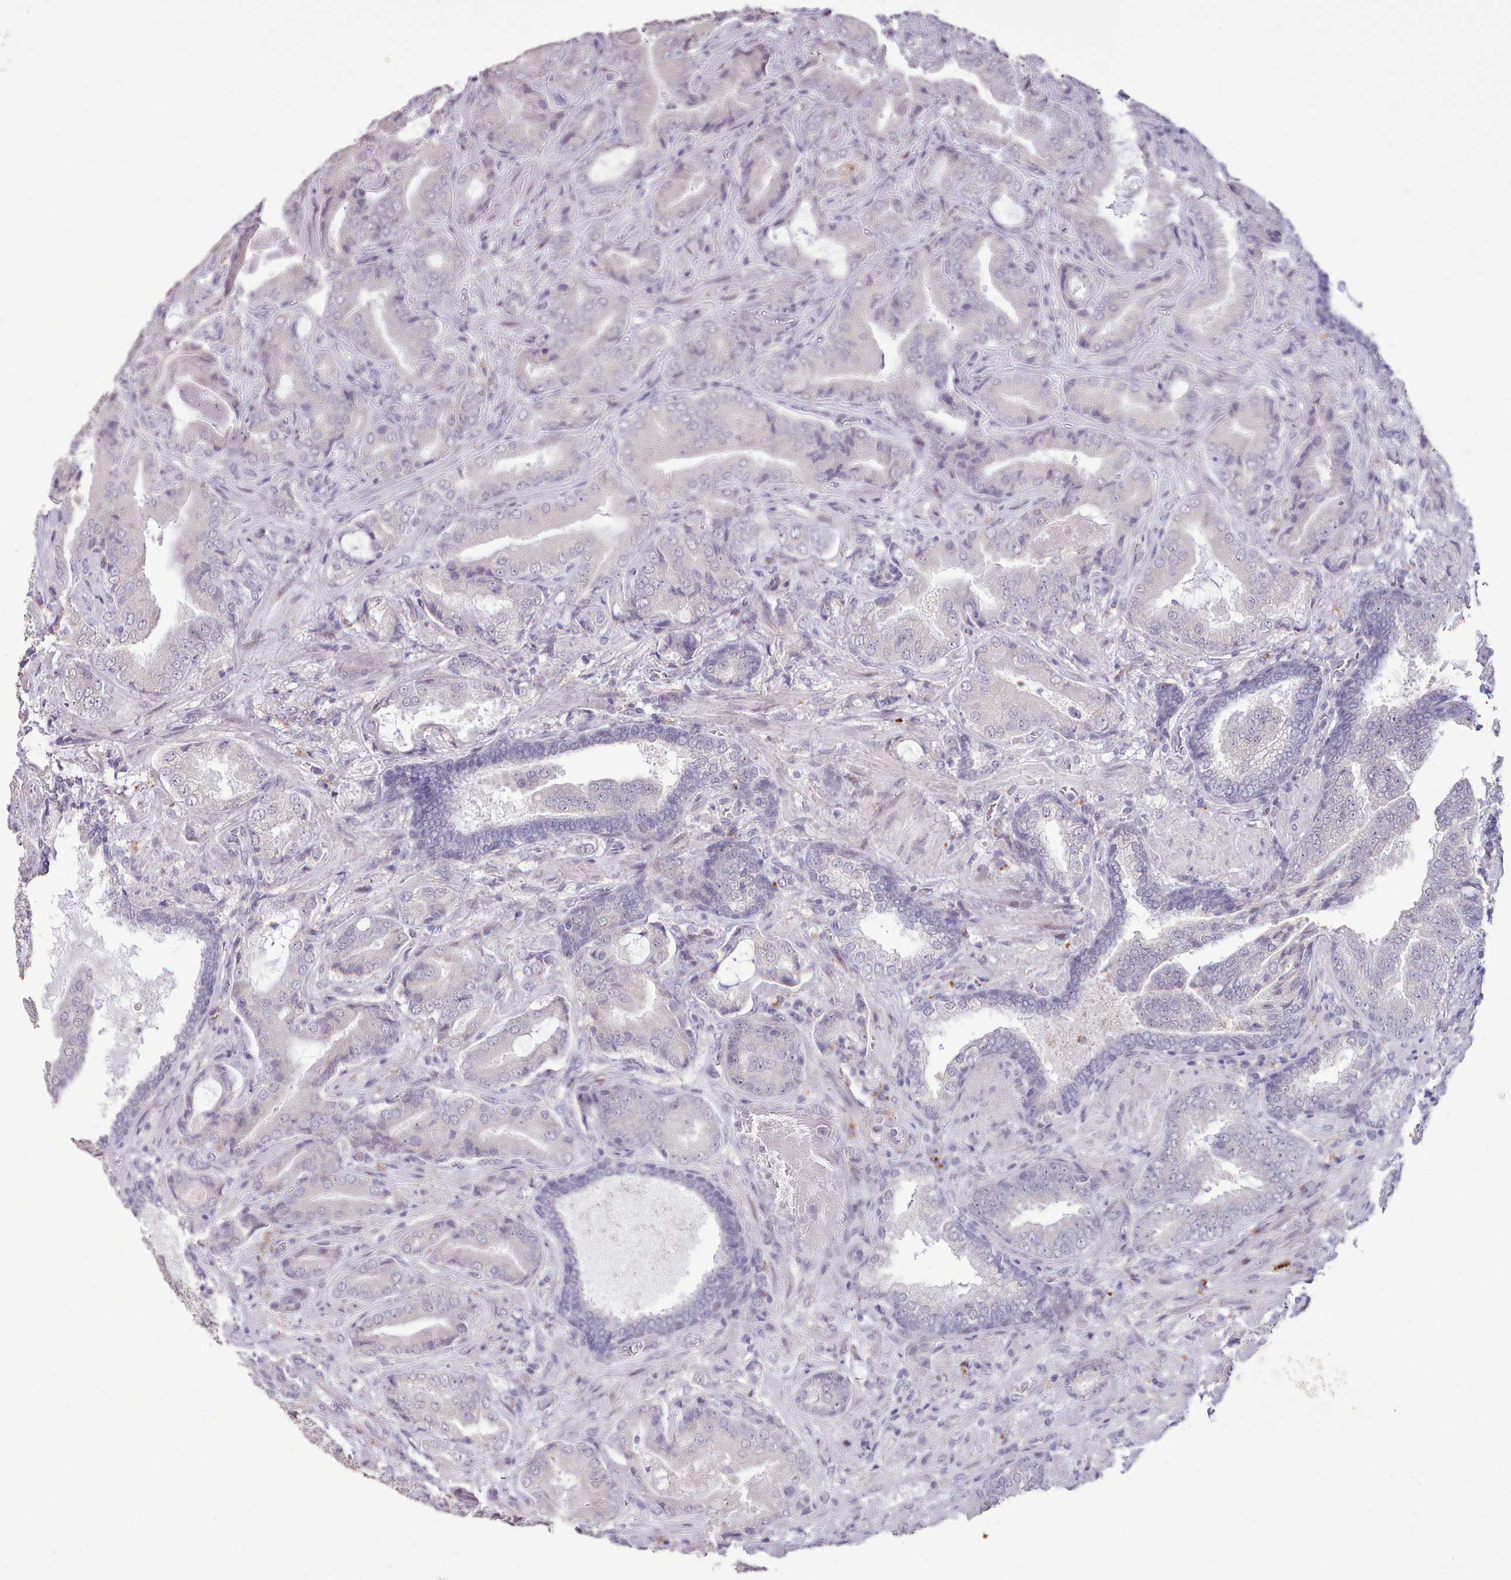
{"staining": {"intensity": "negative", "quantity": "none", "location": "none"}, "tissue": "prostate cancer", "cell_type": "Tumor cells", "image_type": "cancer", "snomed": [{"axis": "morphology", "description": "Adenocarcinoma, High grade"}, {"axis": "topography", "description": "Prostate"}], "caption": "Histopathology image shows no significant protein positivity in tumor cells of prostate cancer (high-grade adenocarcinoma).", "gene": "TAF15", "patient": {"sex": "male", "age": 68}}